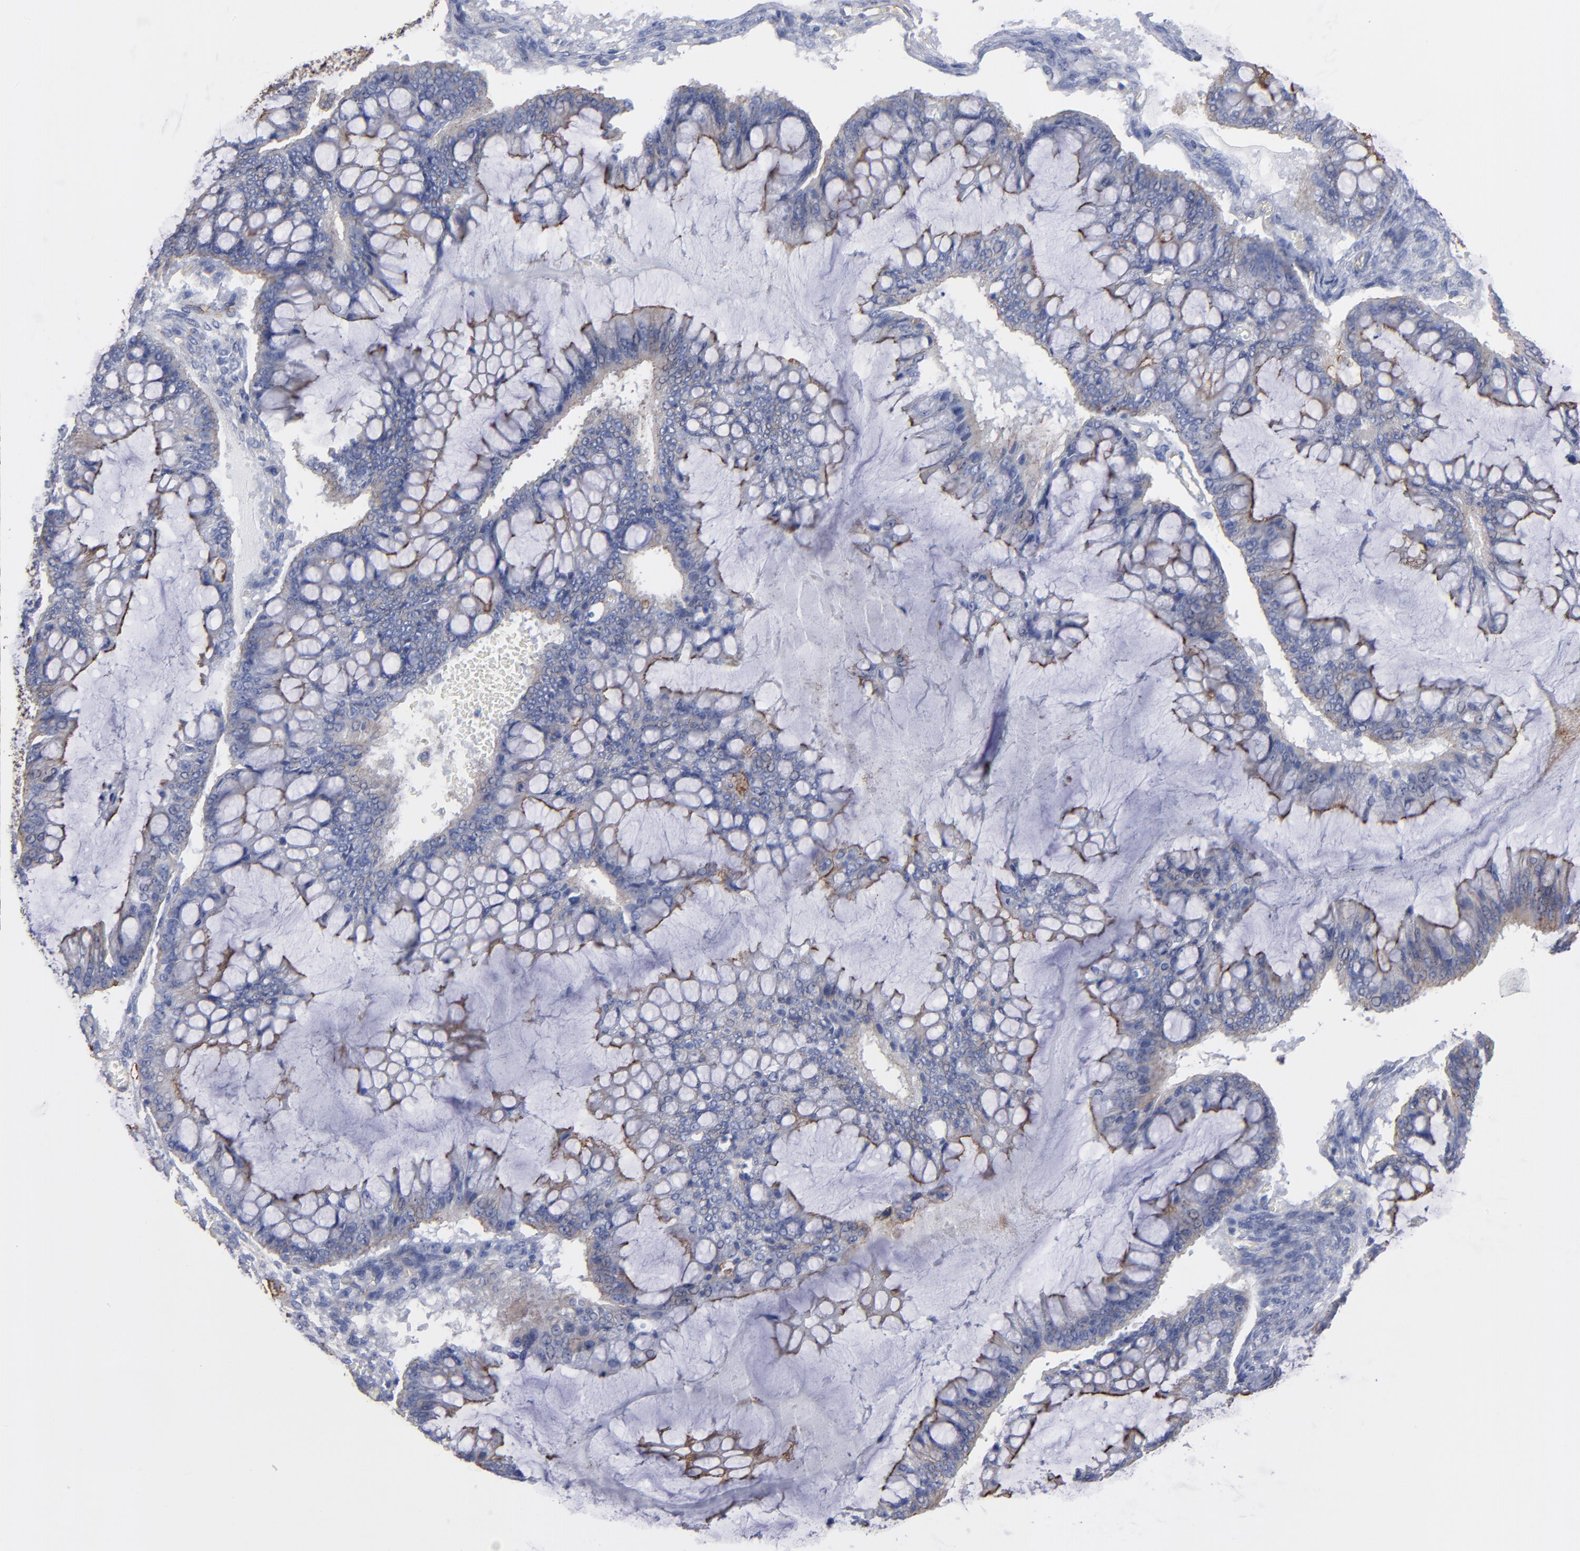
{"staining": {"intensity": "weak", "quantity": "<25%", "location": "cytoplasmic/membranous"}, "tissue": "ovarian cancer", "cell_type": "Tumor cells", "image_type": "cancer", "snomed": [{"axis": "morphology", "description": "Cystadenocarcinoma, mucinous, NOS"}, {"axis": "topography", "description": "Ovary"}], "caption": "High magnification brightfield microscopy of ovarian mucinous cystadenocarcinoma stained with DAB (brown) and counterstained with hematoxylin (blue): tumor cells show no significant positivity. (DAB (3,3'-diaminobenzidine) immunohistochemistry, high magnification).", "gene": "TM4SF1", "patient": {"sex": "female", "age": 73}}